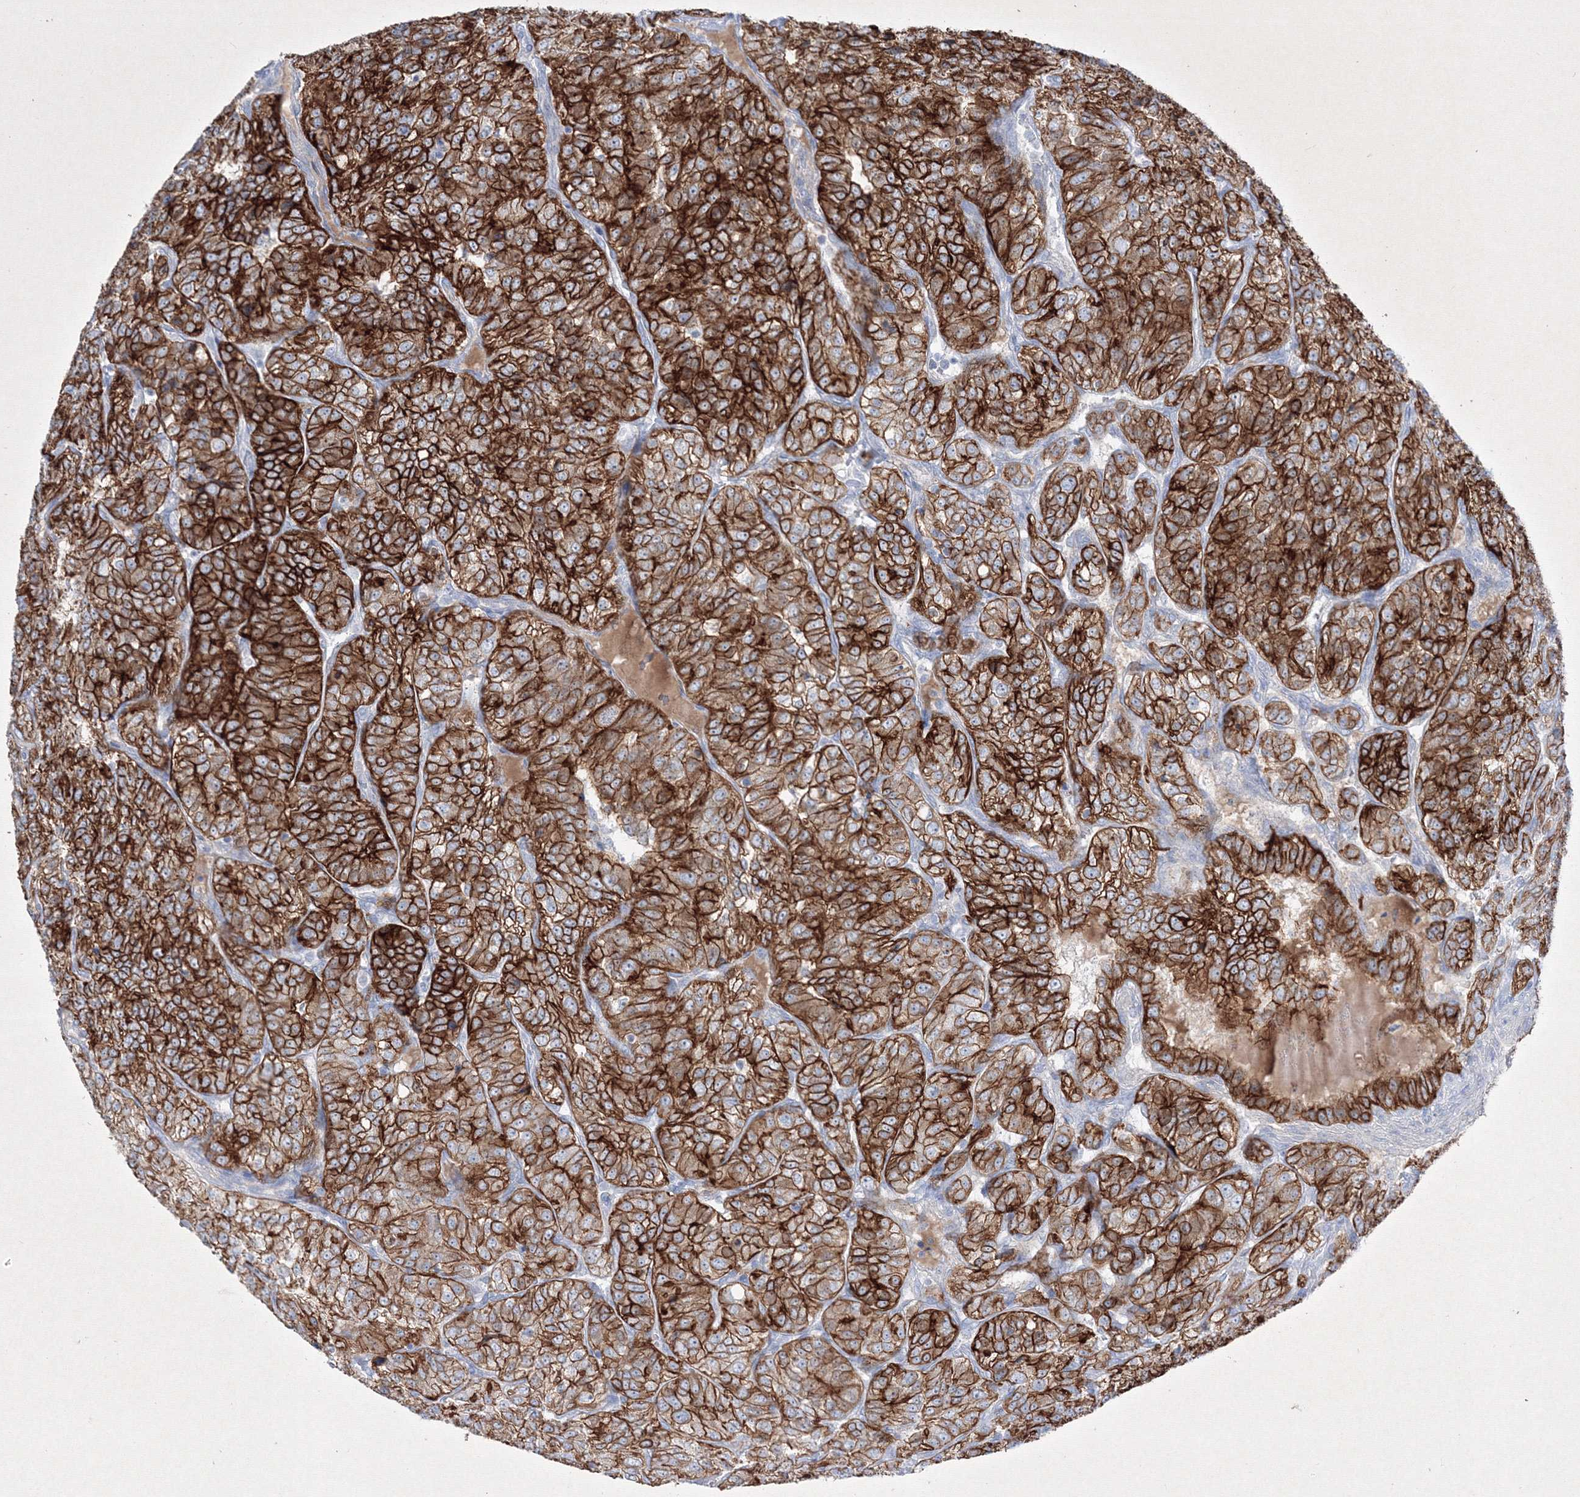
{"staining": {"intensity": "strong", "quantity": ">75%", "location": "cytoplasmic/membranous"}, "tissue": "renal cancer", "cell_type": "Tumor cells", "image_type": "cancer", "snomed": [{"axis": "morphology", "description": "Adenocarcinoma, NOS"}, {"axis": "topography", "description": "Kidney"}], "caption": "A high amount of strong cytoplasmic/membranous expression is appreciated in approximately >75% of tumor cells in renal adenocarcinoma tissue.", "gene": "TMEM139", "patient": {"sex": "female", "age": 63}}